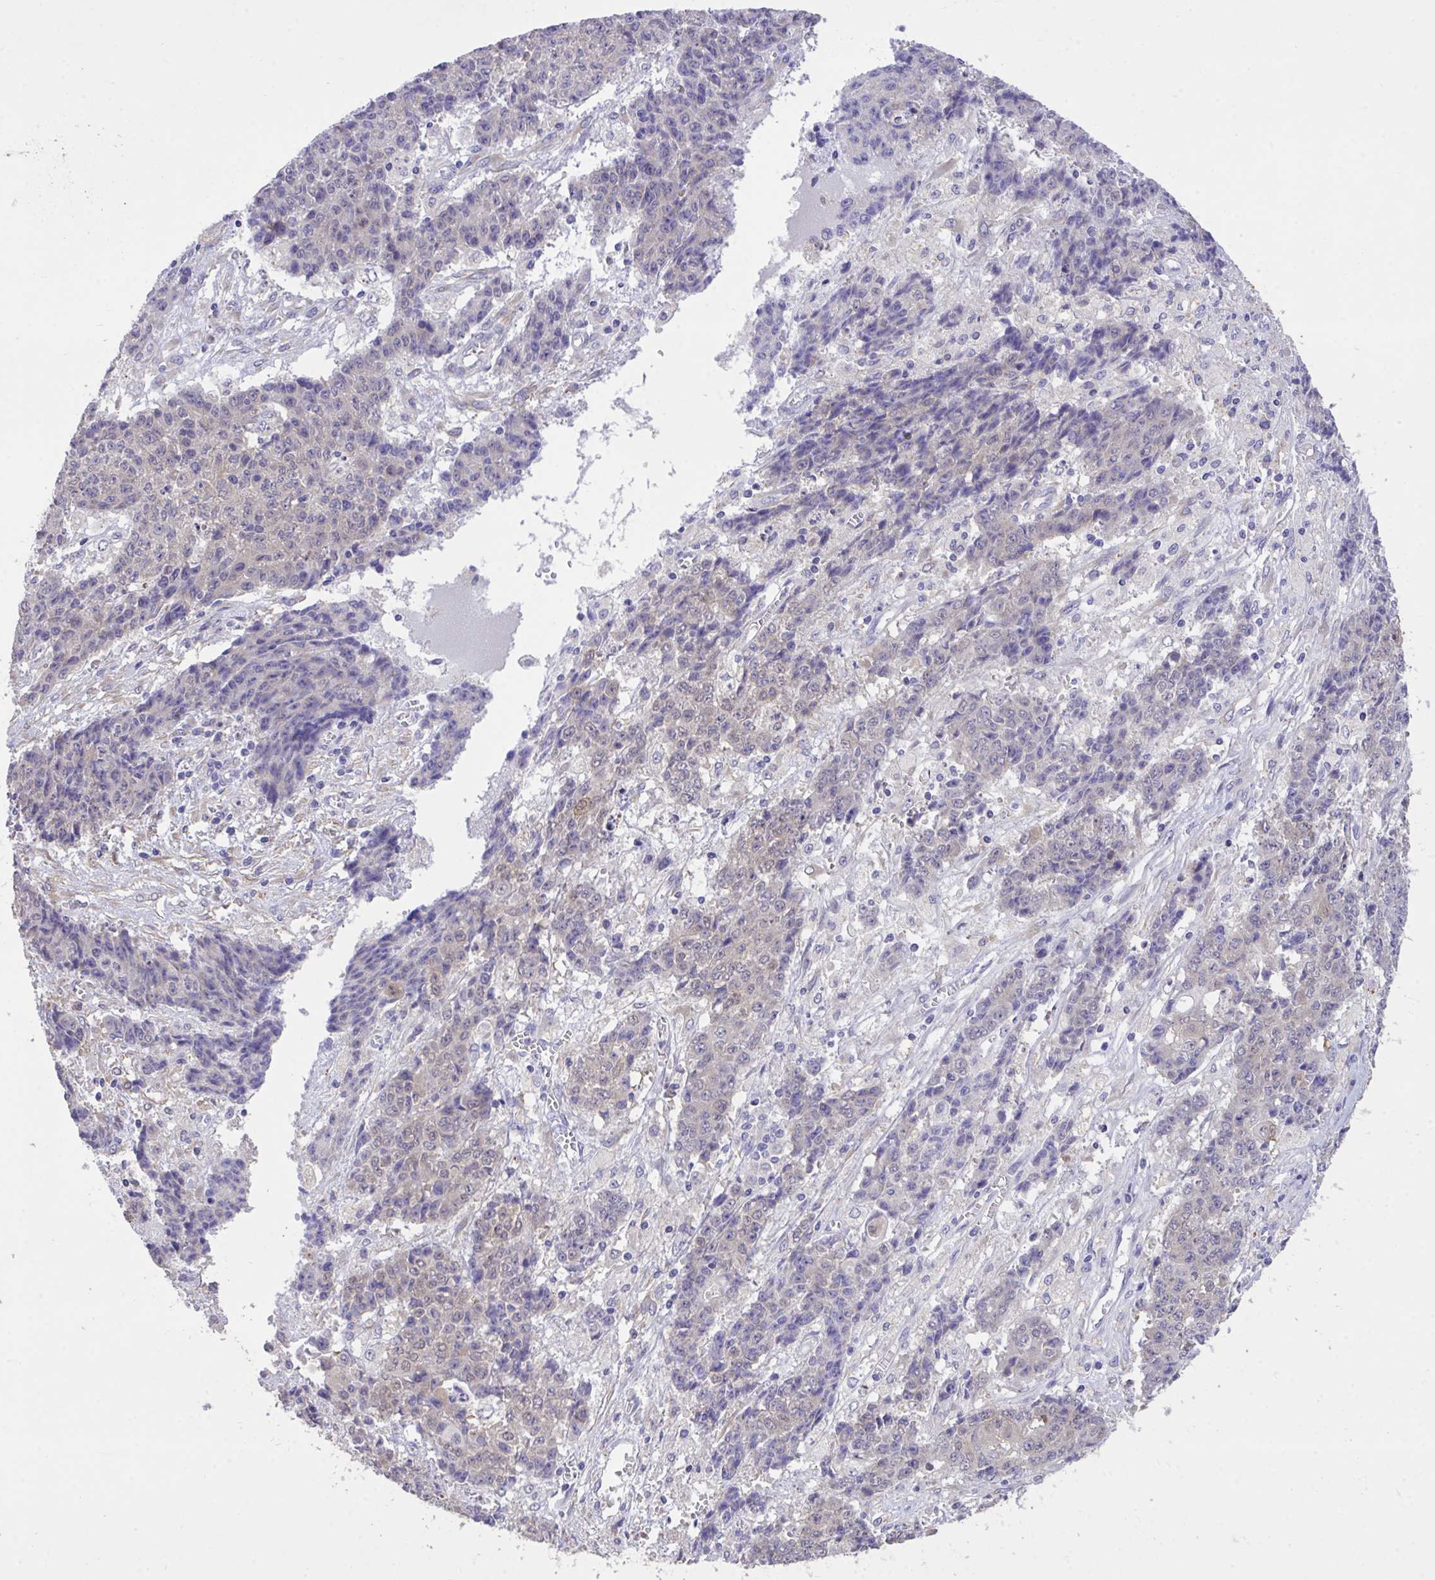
{"staining": {"intensity": "weak", "quantity": "<25%", "location": "cytoplasmic/membranous"}, "tissue": "ovarian cancer", "cell_type": "Tumor cells", "image_type": "cancer", "snomed": [{"axis": "morphology", "description": "Carcinoma, endometroid"}, {"axis": "topography", "description": "Ovary"}], "caption": "Tumor cells are negative for brown protein staining in endometroid carcinoma (ovarian).", "gene": "MPC2", "patient": {"sex": "female", "age": 42}}